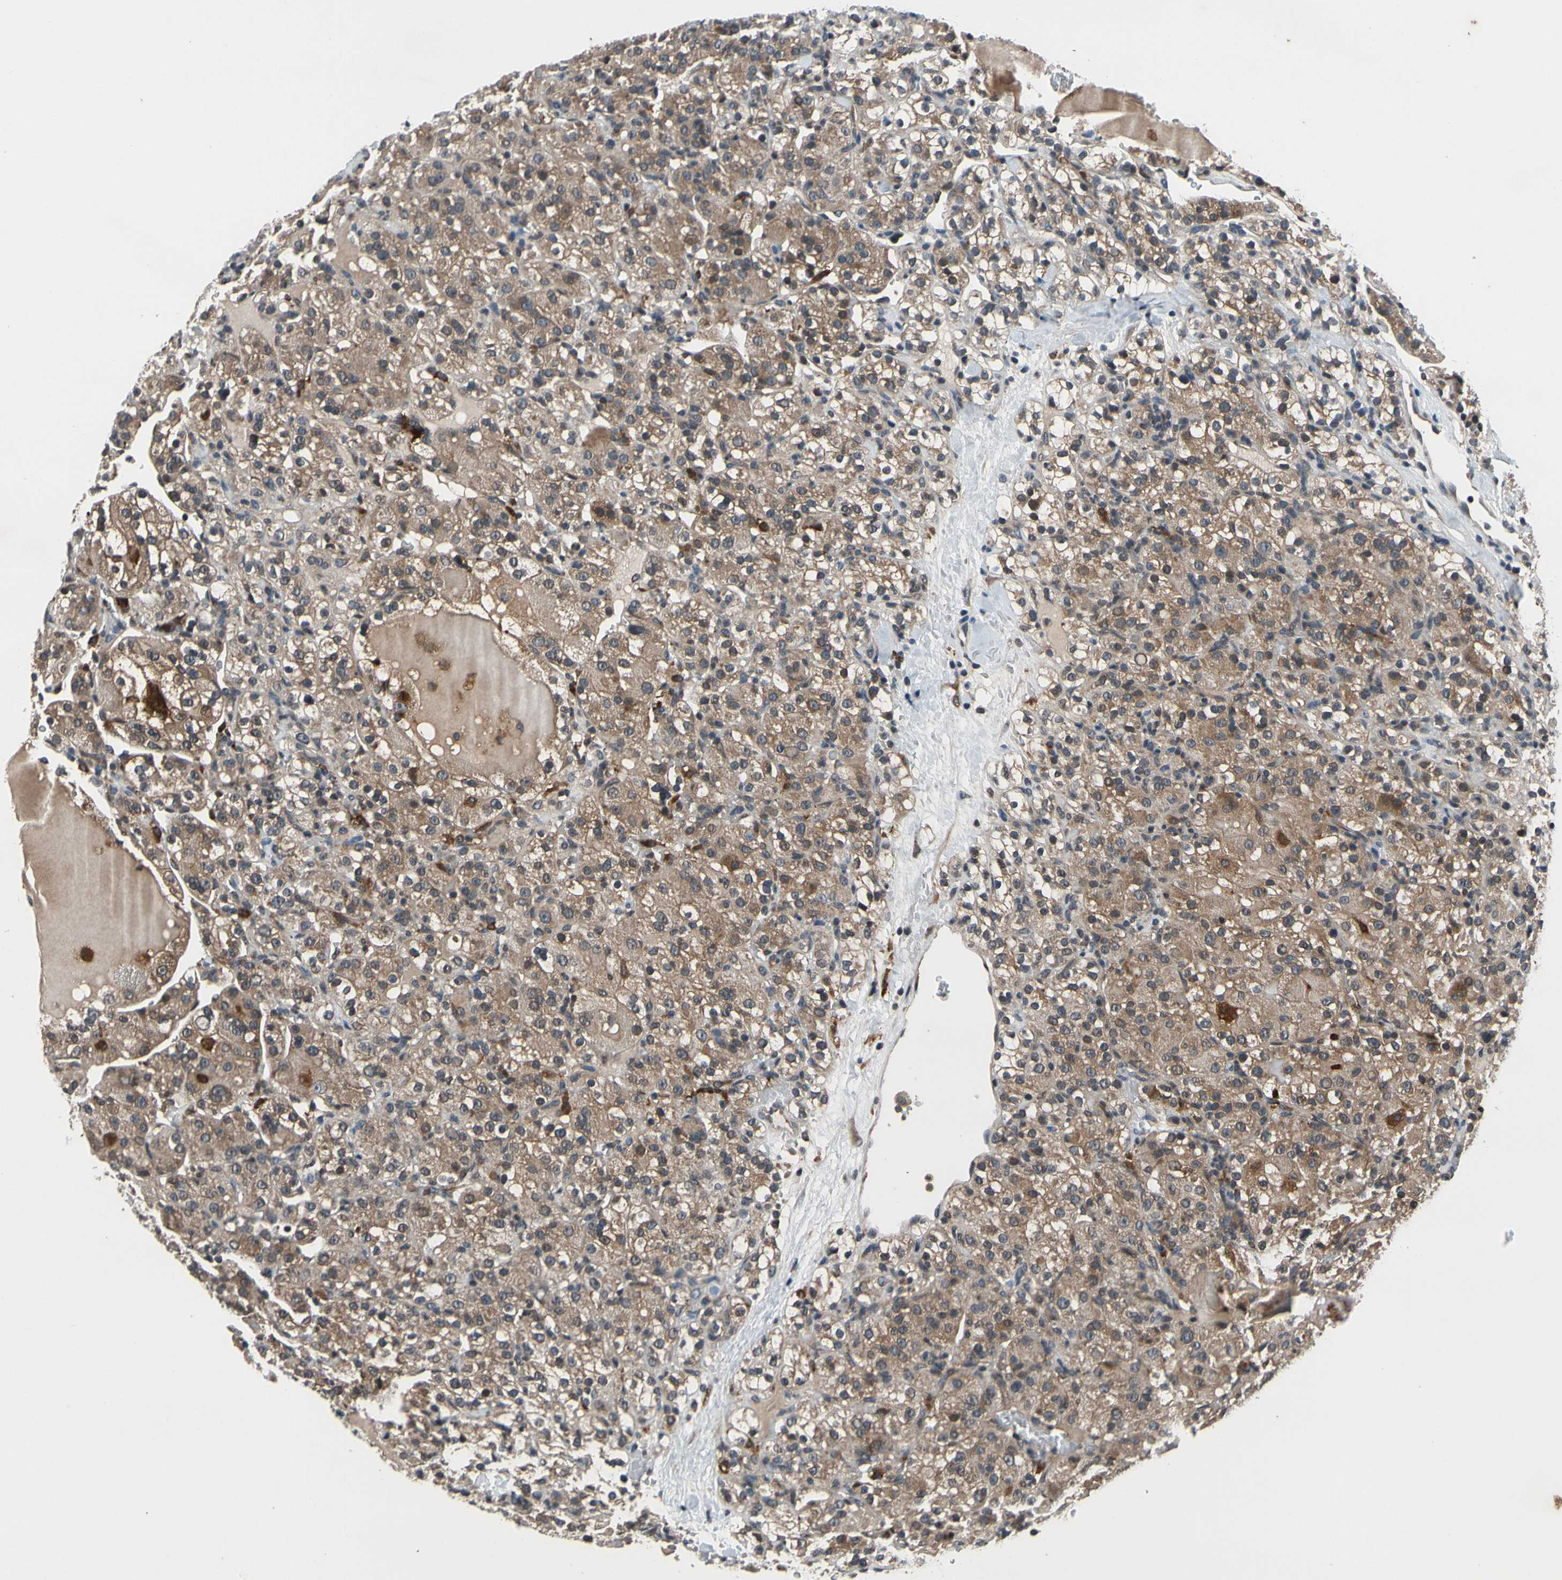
{"staining": {"intensity": "moderate", "quantity": ">75%", "location": "cytoplasmic/membranous"}, "tissue": "renal cancer", "cell_type": "Tumor cells", "image_type": "cancer", "snomed": [{"axis": "morphology", "description": "Normal tissue, NOS"}, {"axis": "morphology", "description": "Adenocarcinoma, NOS"}, {"axis": "topography", "description": "Kidney"}], "caption": "The image displays immunohistochemical staining of renal cancer. There is moderate cytoplasmic/membranous positivity is present in about >75% of tumor cells.", "gene": "MBTPS2", "patient": {"sex": "male", "age": 61}}